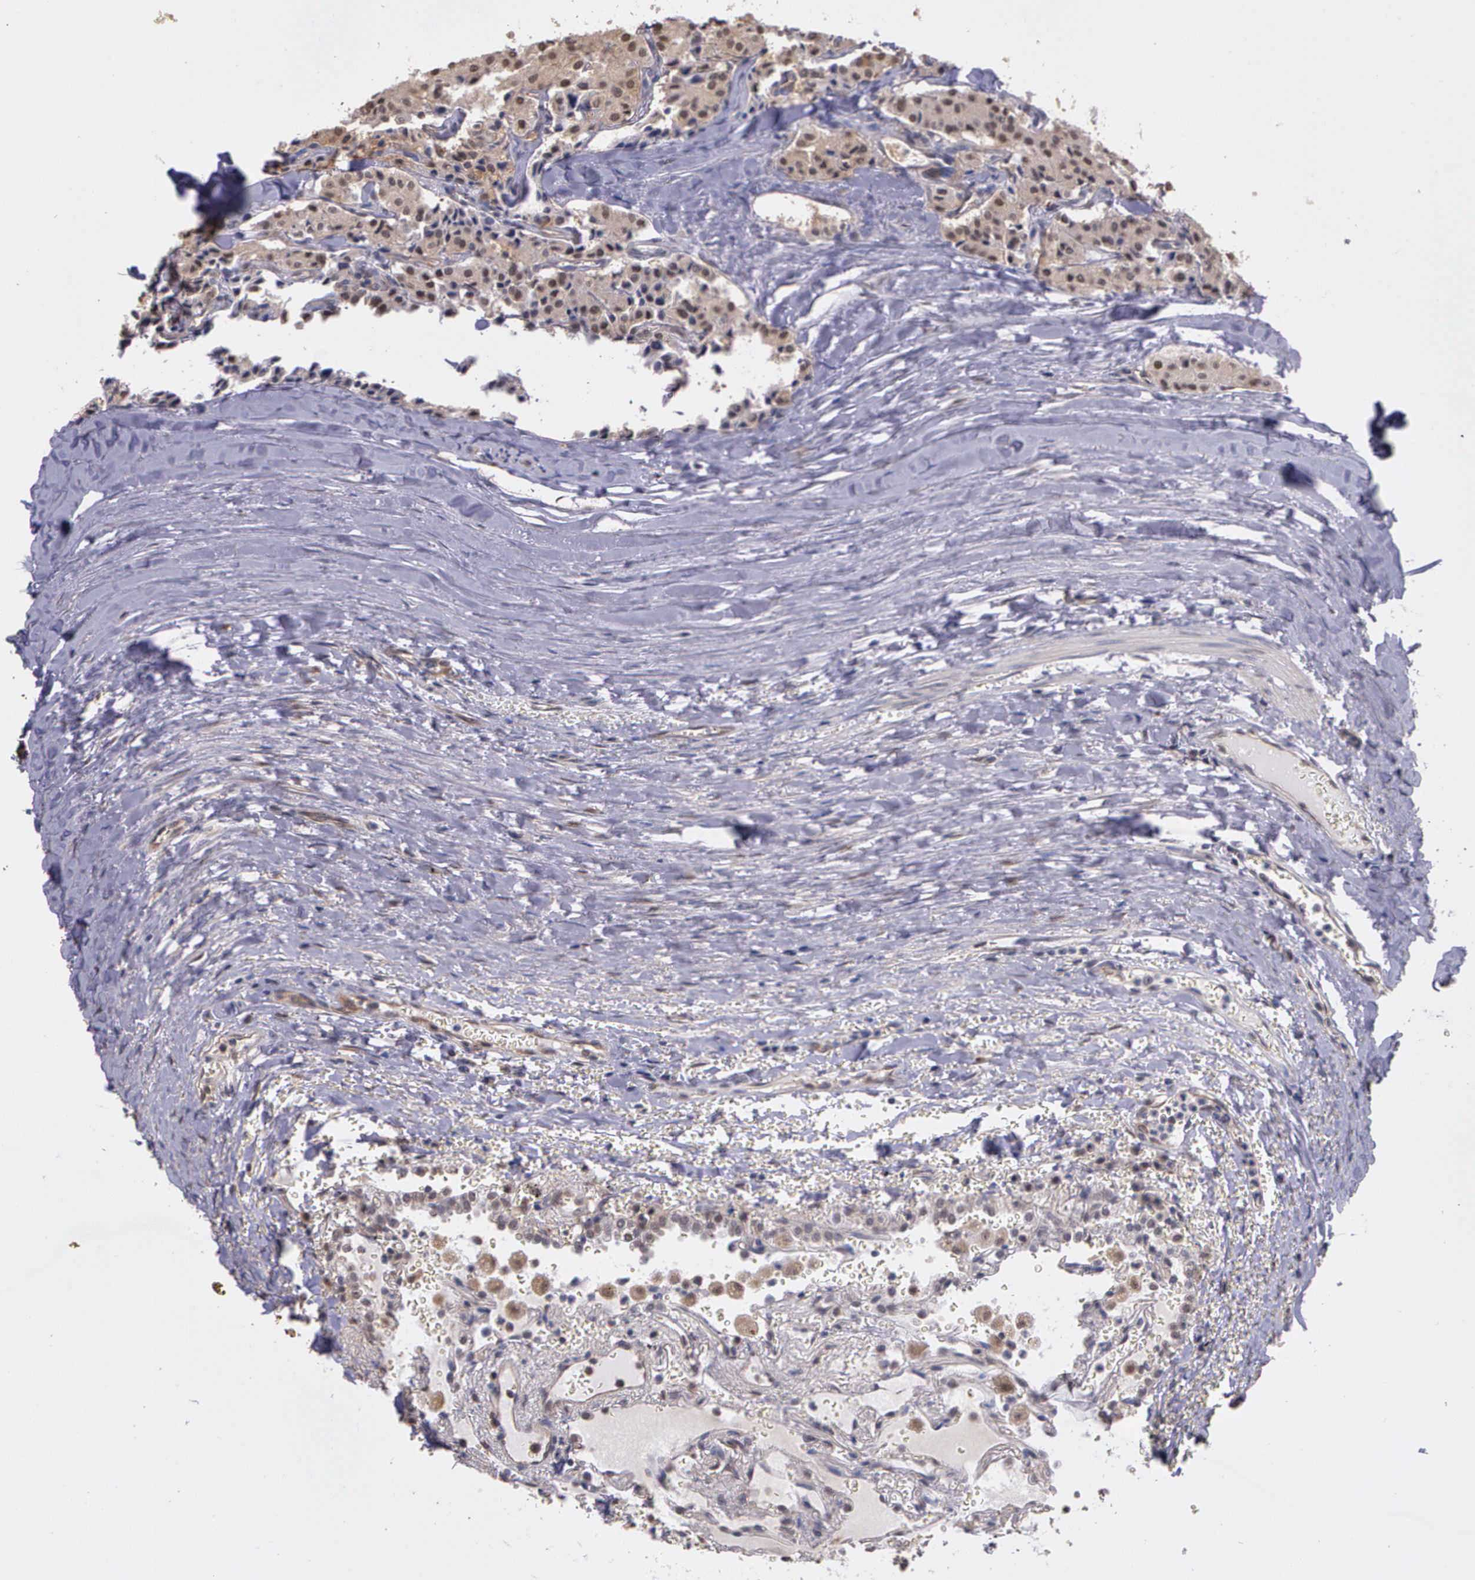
{"staining": {"intensity": "moderate", "quantity": ">75%", "location": "cytoplasmic/membranous"}, "tissue": "carcinoid", "cell_type": "Tumor cells", "image_type": "cancer", "snomed": [{"axis": "morphology", "description": "Carcinoid, malignant, NOS"}, {"axis": "topography", "description": "Bronchus"}], "caption": "Immunohistochemical staining of carcinoid (malignant) exhibits medium levels of moderate cytoplasmic/membranous protein staining in about >75% of tumor cells.", "gene": "PSMC1", "patient": {"sex": "male", "age": 55}}